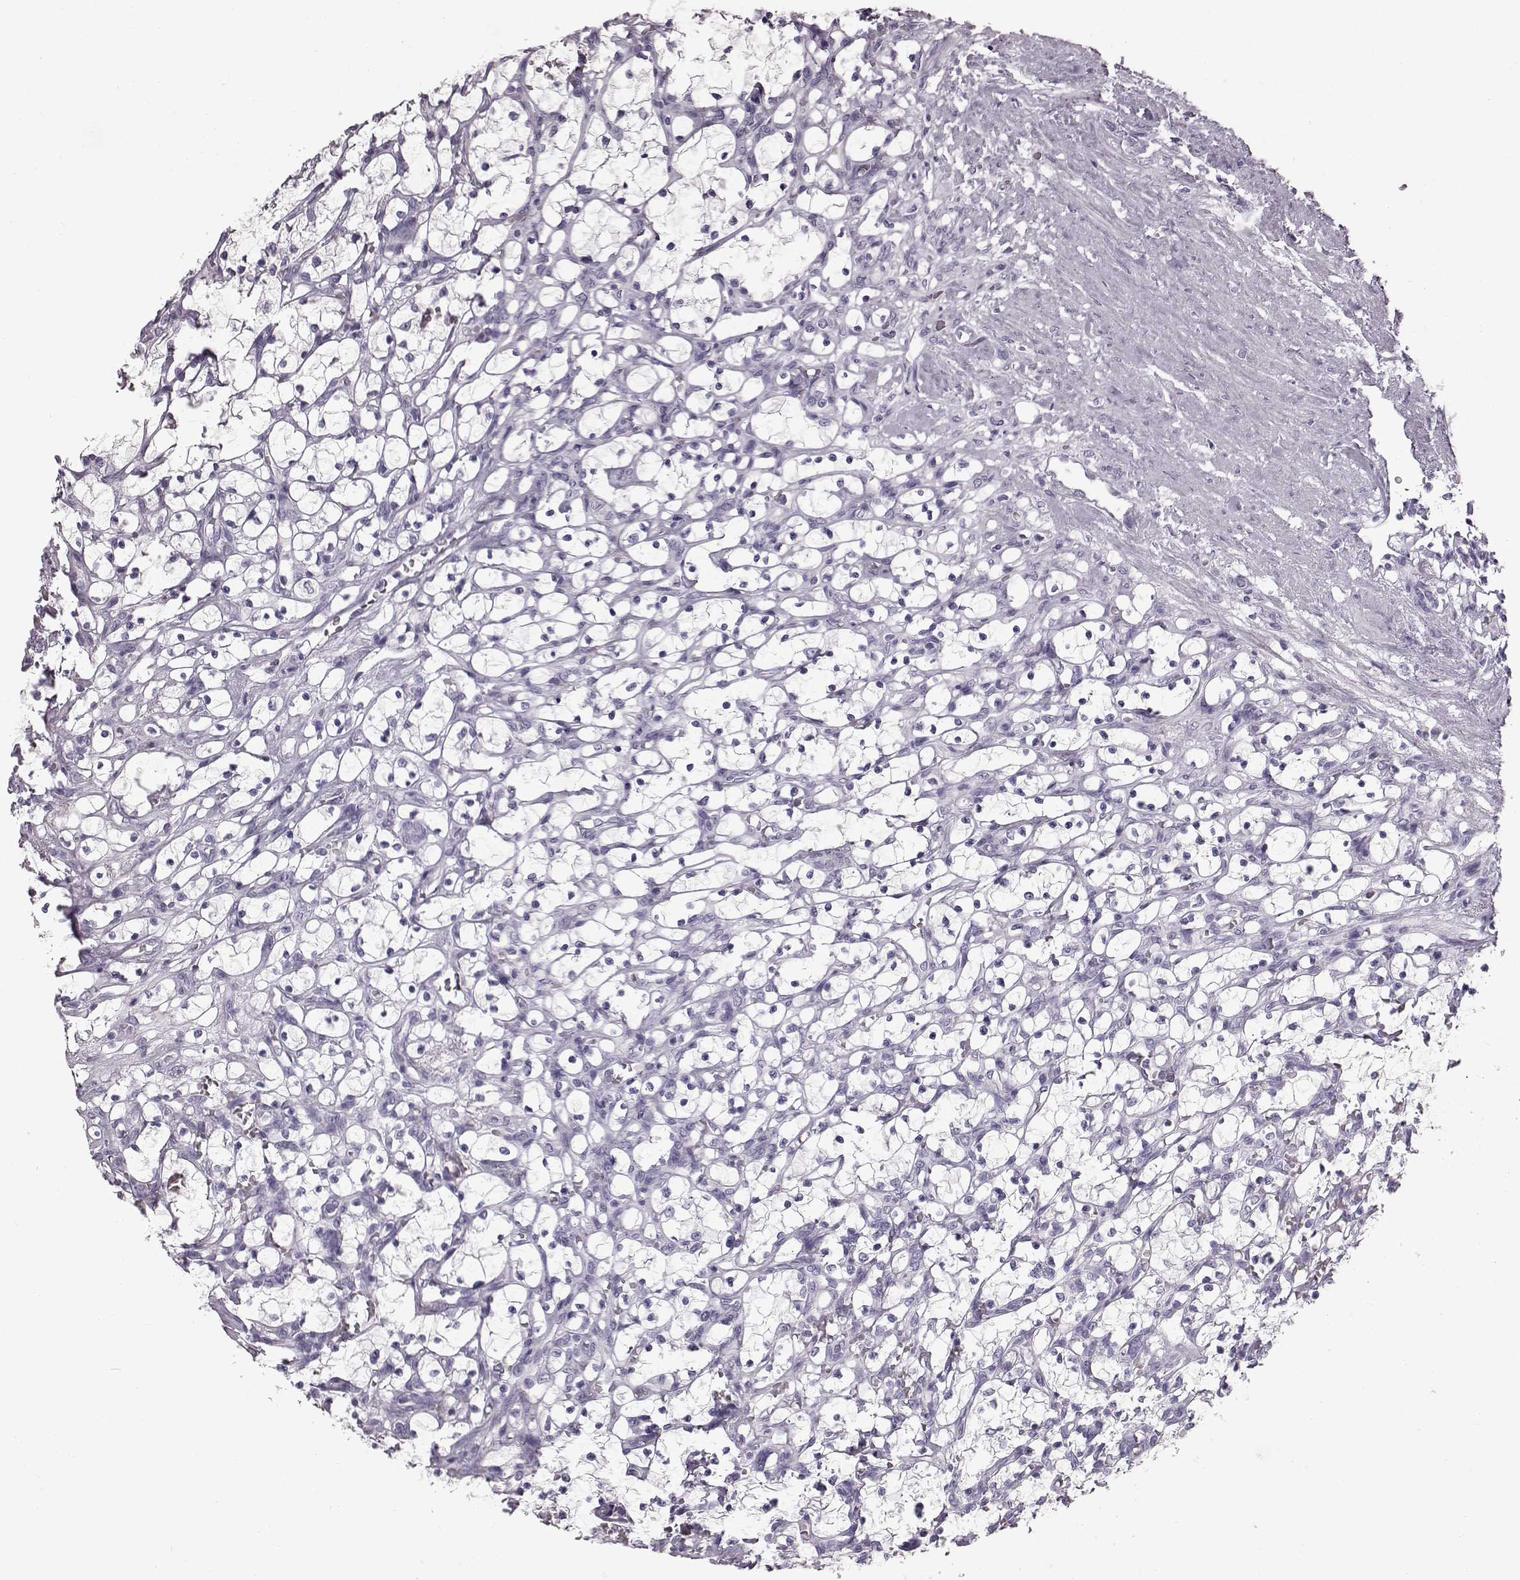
{"staining": {"intensity": "negative", "quantity": "none", "location": "none"}, "tissue": "renal cancer", "cell_type": "Tumor cells", "image_type": "cancer", "snomed": [{"axis": "morphology", "description": "Adenocarcinoma, NOS"}, {"axis": "topography", "description": "Kidney"}], "caption": "Immunohistochemical staining of human adenocarcinoma (renal) displays no significant positivity in tumor cells. The staining was performed using DAB (3,3'-diaminobenzidine) to visualize the protein expression in brown, while the nuclei were stained in blue with hematoxylin (Magnification: 20x).", "gene": "TCHHL1", "patient": {"sex": "female", "age": 69}}